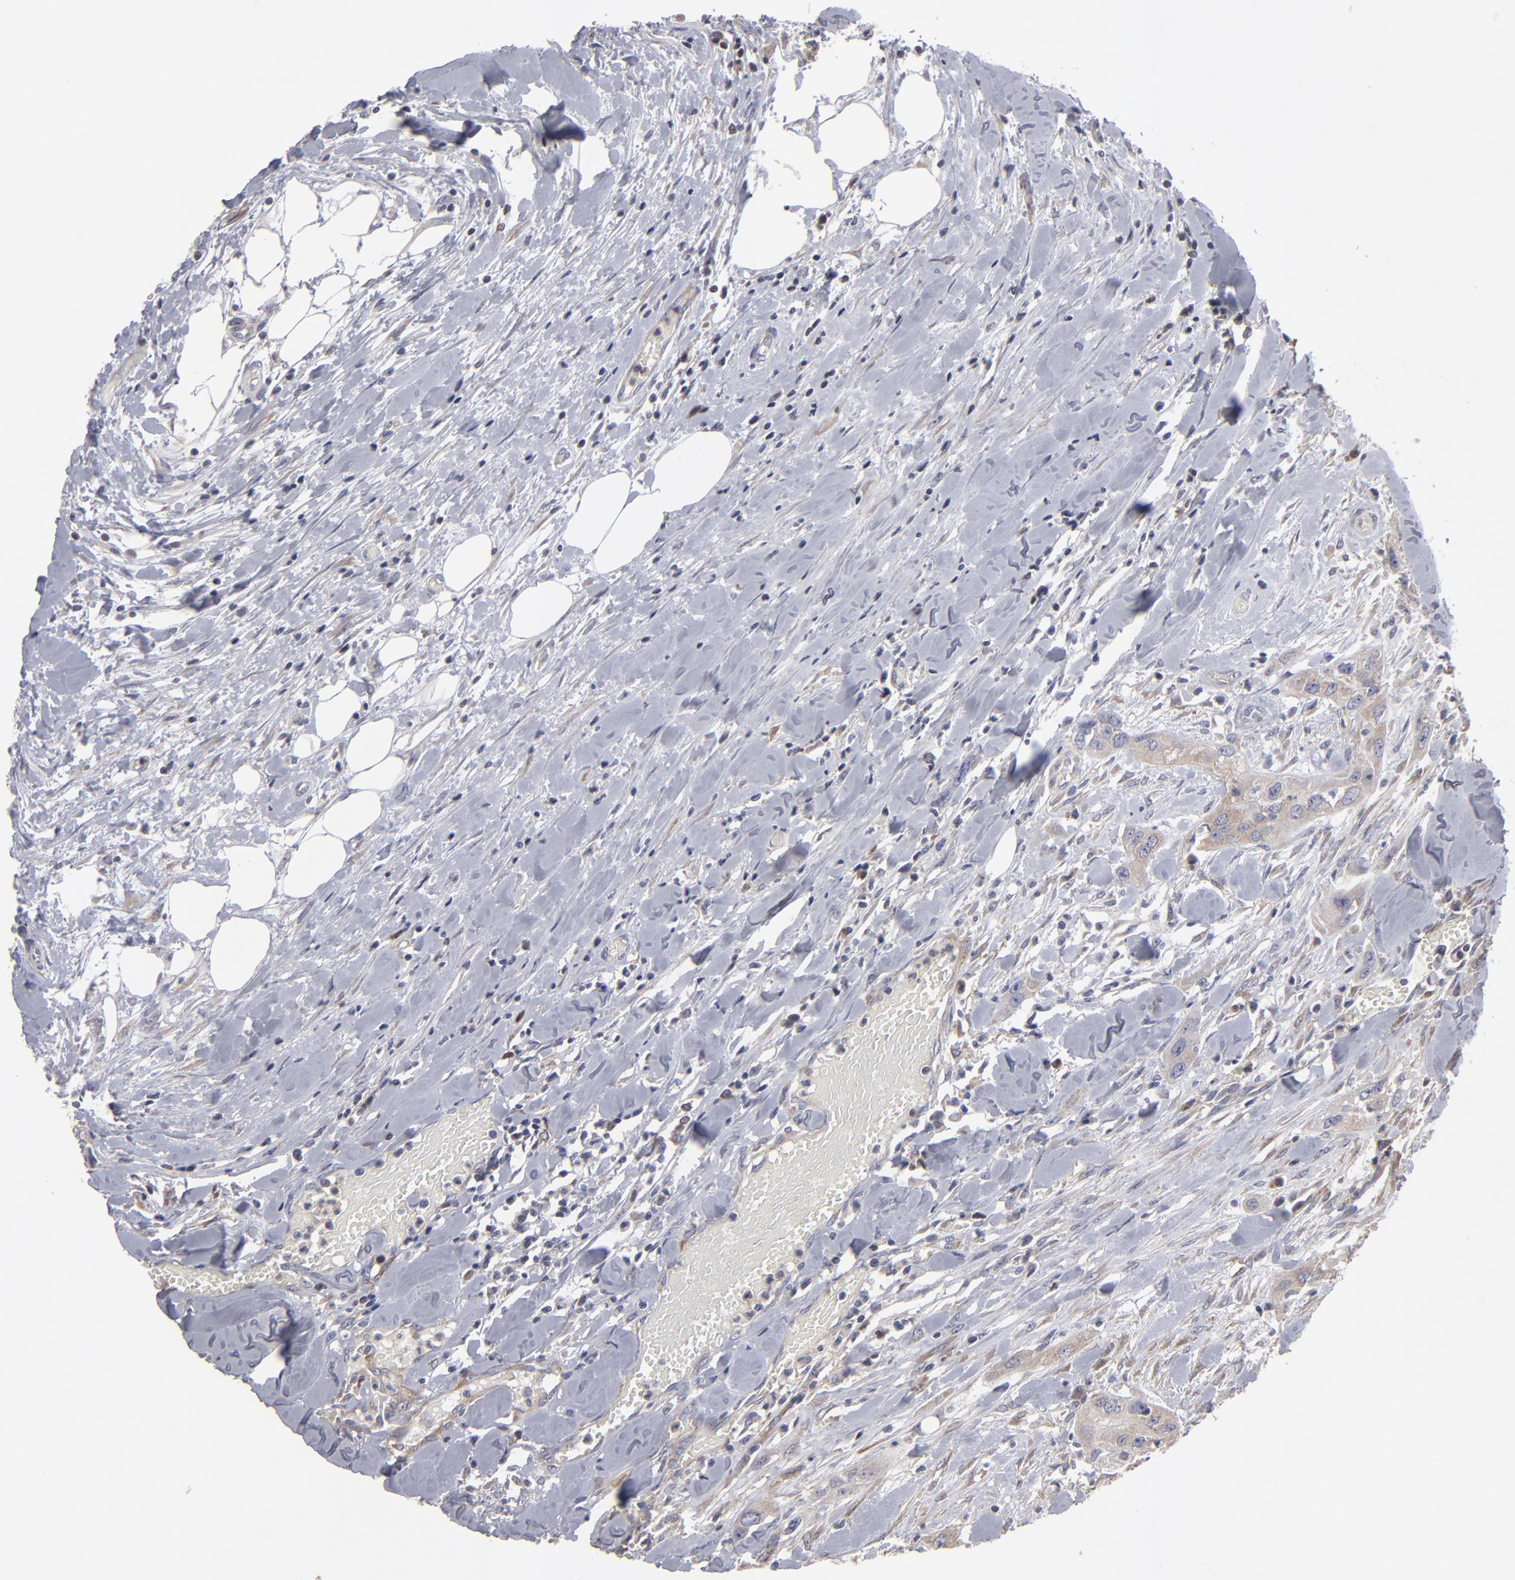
{"staining": {"intensity": "weak", "quantity": ">75%", "location": "cytoplasmic/membranous"}, "tissue": "head and neck cancer", "cell_type": "Tumor cells", "image_type": "cancer", "snomed": [{"axis": "morphology", "description": "Neoplasm, malignant, NOS"}, {"axis": "topography", "description": "Salivary gland"}, {"axis": "topography", "description": "Head-Neck"}], "caption": "Head and neck cancer (neoplasm (malignant)) stained with DAB immunohistochemistry (IHC) exhibits low levels of weak cytoplasmic/membranous positivity in about >75% of tumor cells. The staining was performed using DAB (3,3'-diaminobenzidine), with brown indicating positive protein expression. Nuclei are stained blue with hematoxylin.", "gene": "CEP97", "patient": {"sex": "male", "age": 43}}